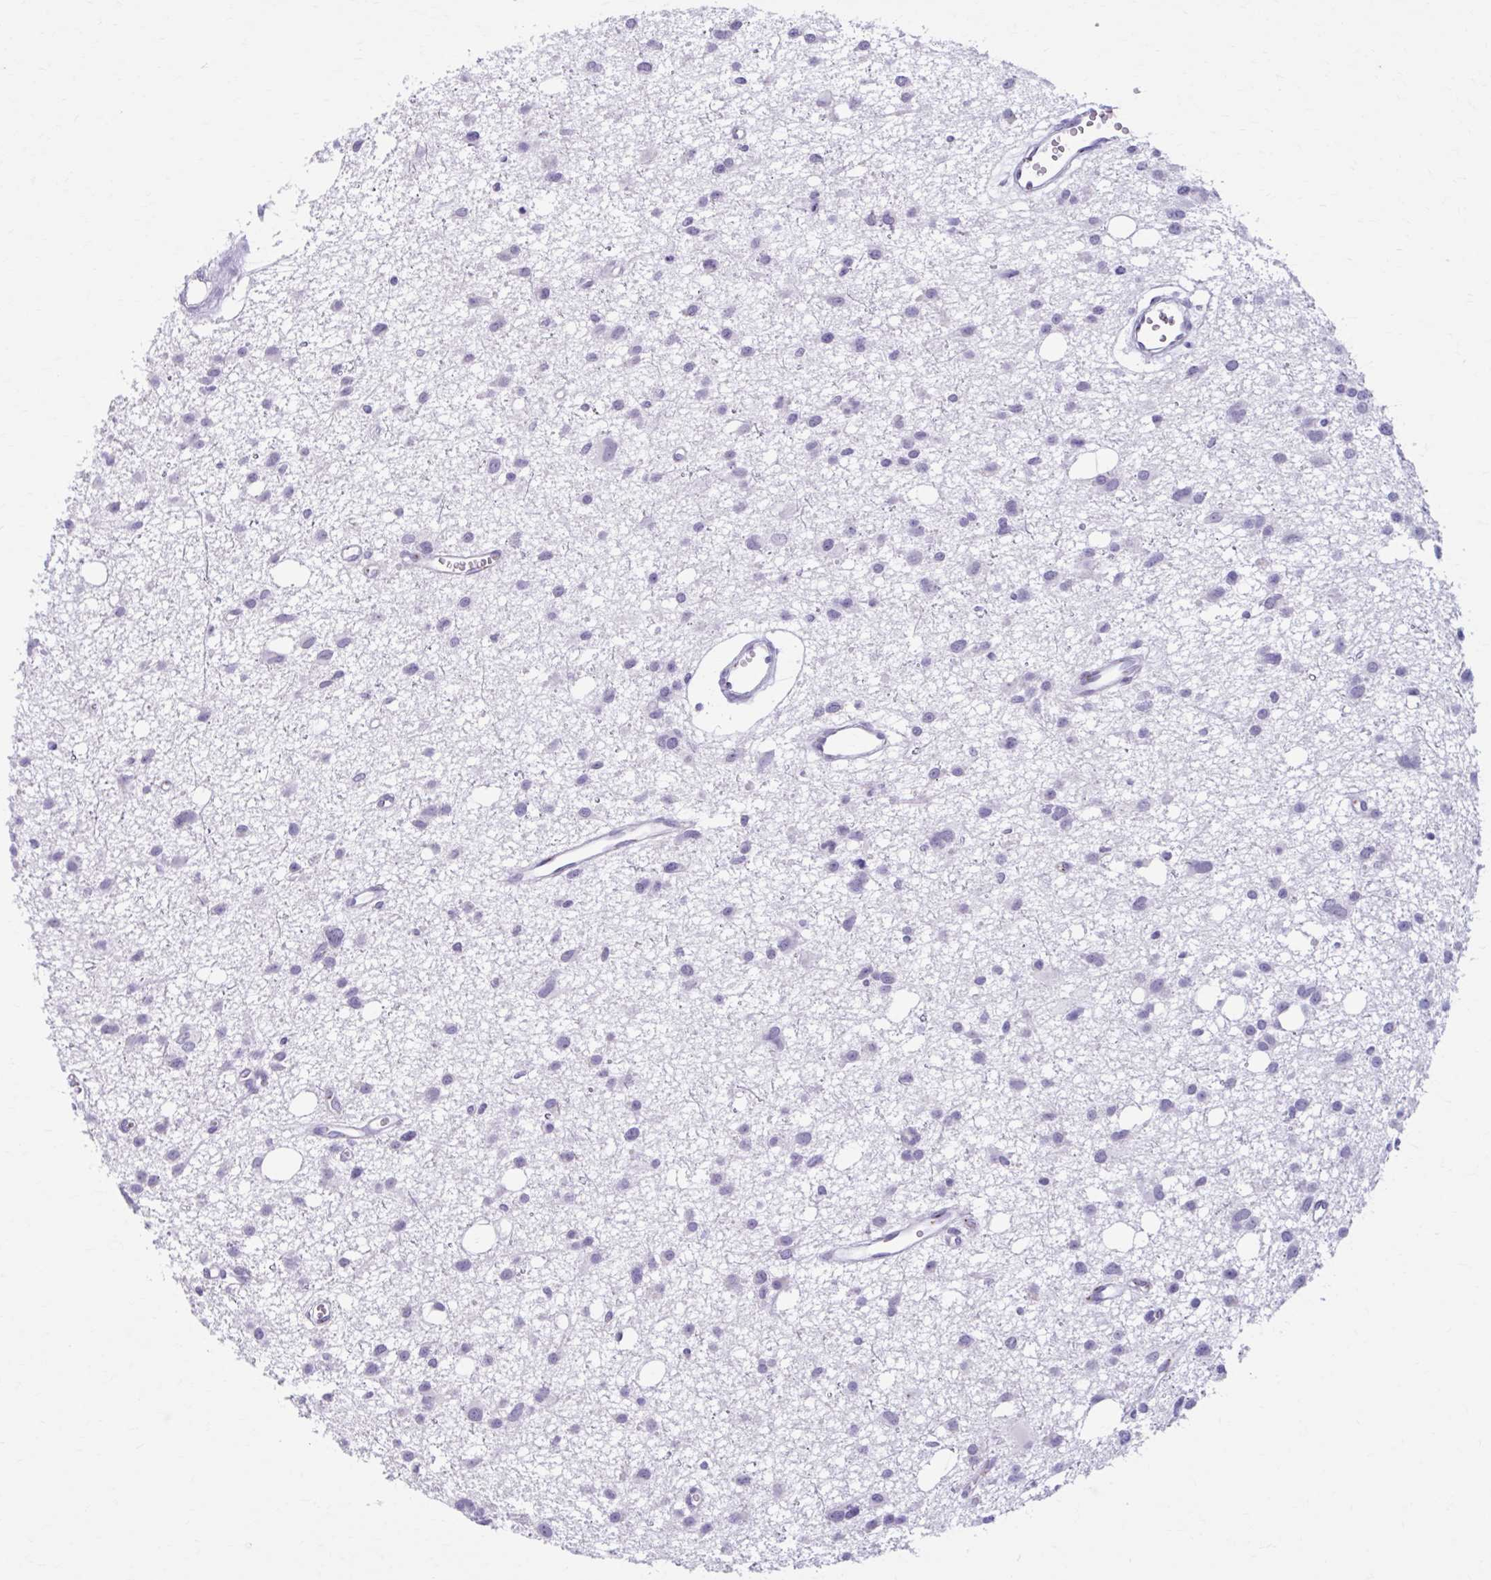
{"staining": {"intensity": "negative", "quantity": "none", "location": "none"}, "tissue": "glioma", "cell_type": "Tumor cells", "image_type": "cancer", "snomed": [{"axis": "morphology", "description": "Glioma, malignant, High grade"}, {"axis": "topography", "description": "Brain"}], "caption": "Glioma was stained to show a protein in brown. There is no significant positivity in tumor cells. (DAB immunohistochemistry visualized using brightfield microscopy, high magnification).", "gene": "ZNF682", "patient": {"sex": "male", "age": 23}}